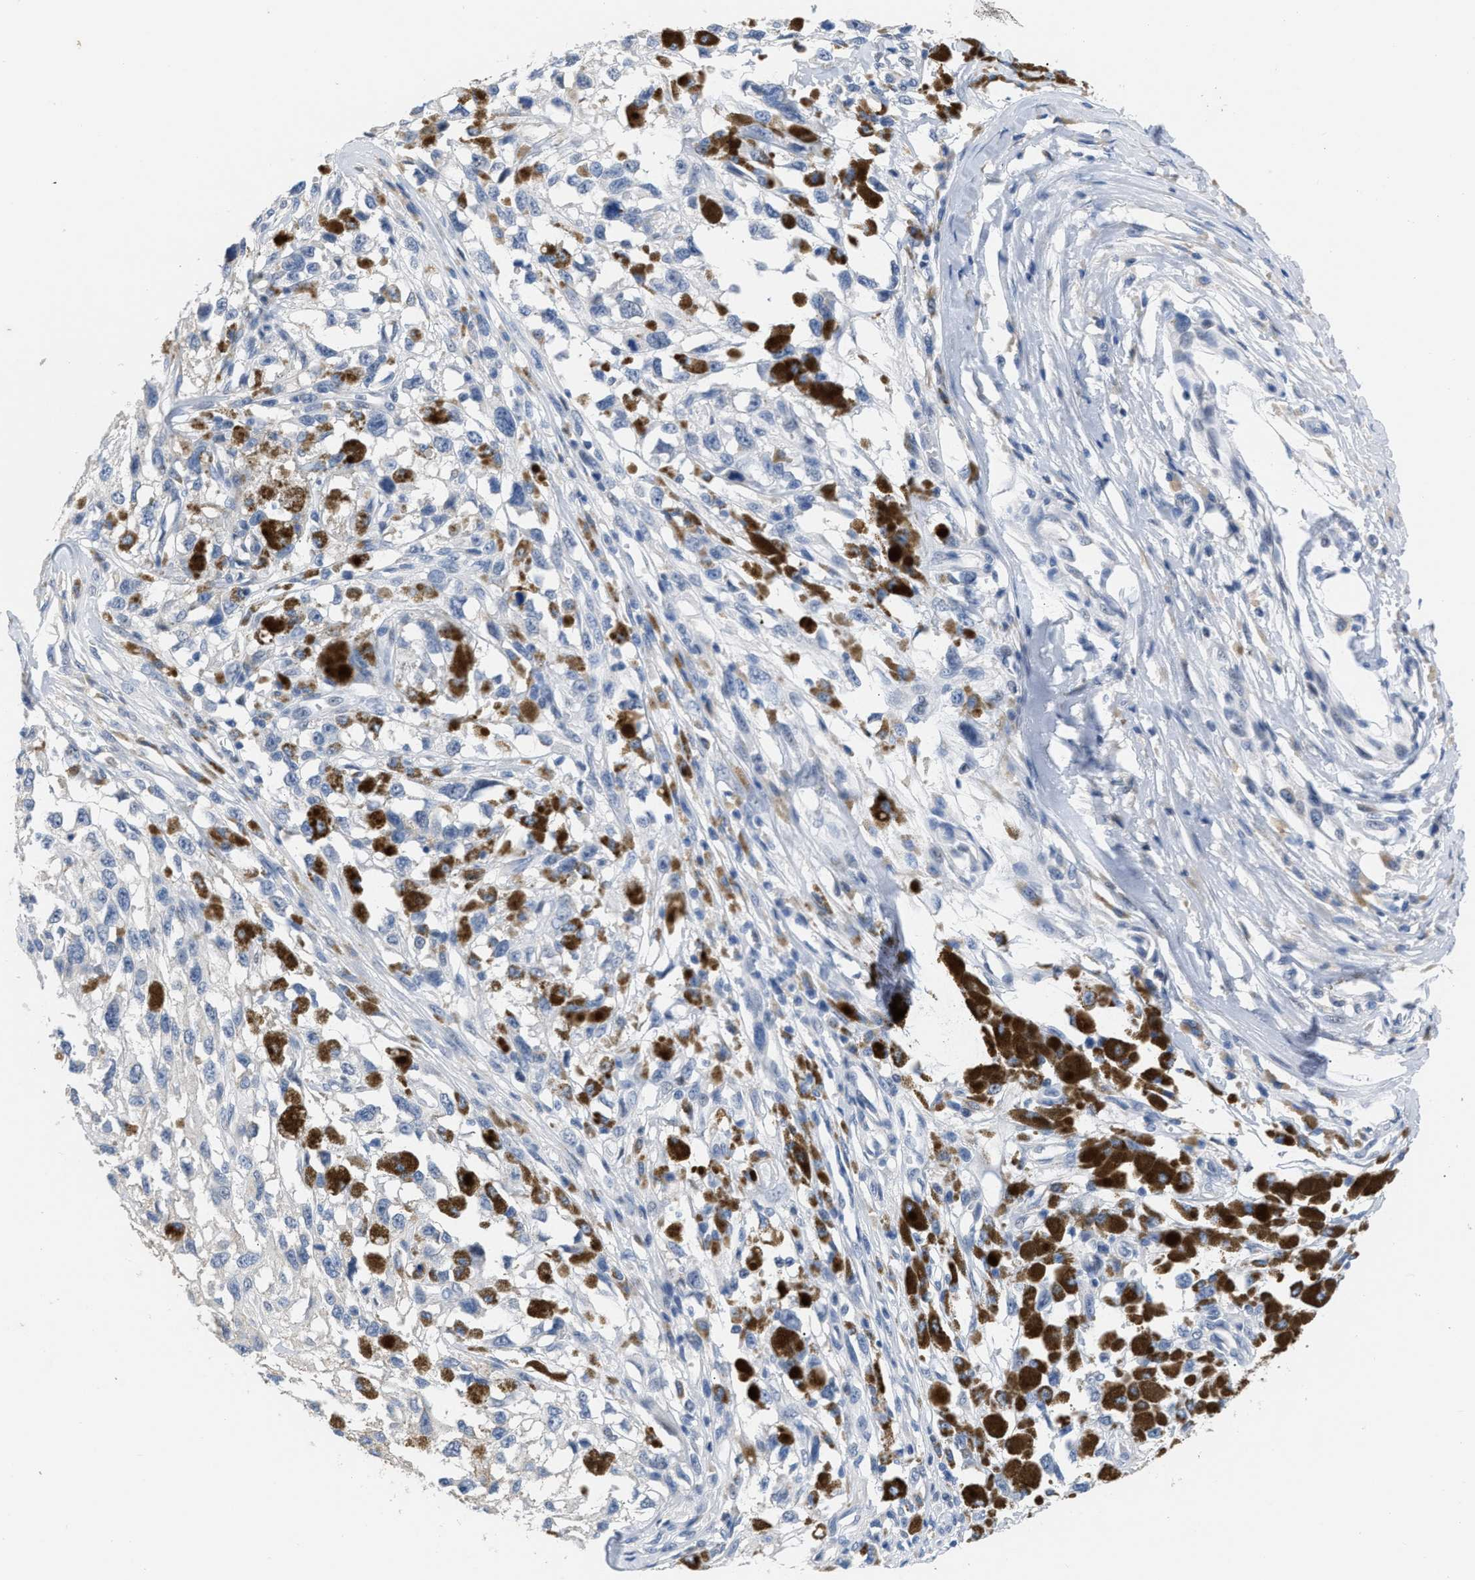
{"staining": {"intensity": "negative", "quantity": "none", "location": "none"}, "tissue": "melanoma", "cell_type": "Tumor cells", "image_type": "cancer", "snomed": [{"axis": "morphology", "description": "Malignant melanoma, Metastatic site"}, {"axis": "topography", "description": "Lymph node"}], "caption": "The histopathology image demonstrates no staining of tumor cells in melanoma.", "gene": "BOLL", "patient": {"sex": "male", "age": 59}}